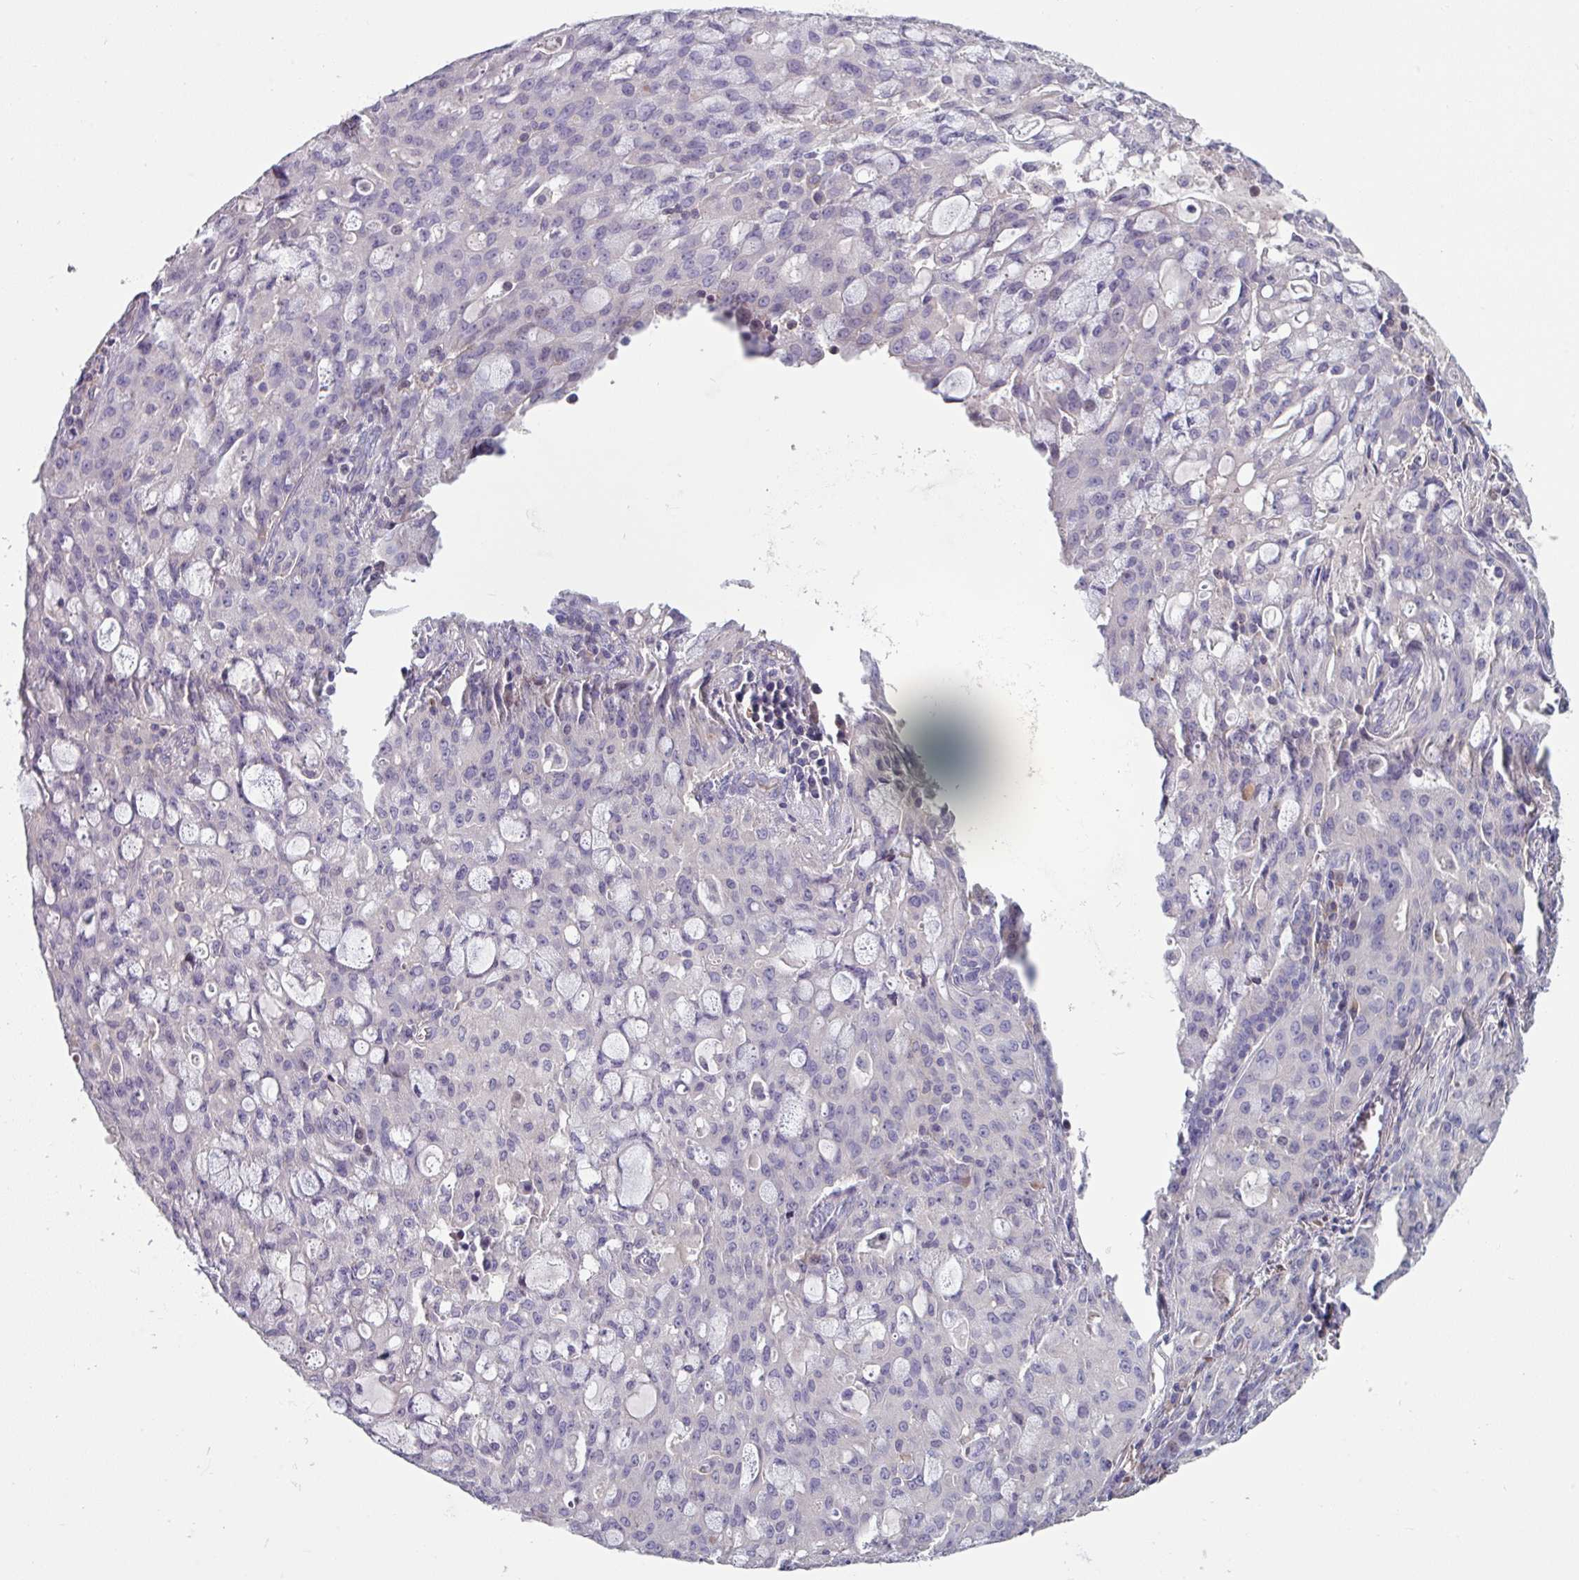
{"staining": {"intensity": "negative", "quantity": "none", "location": "none"}, "tissue": "lung cancer", "cell_type": "Tumor cells", "image_type": "cancer", "snomed": [{"axis": "morphology", "description": "Adenocarcinoma, NOS"}, {"axis": "topography", "description": "Lung"}], "caption": "DAB (3,3'-diaminobenzidine) immunohistochemical staining of human adenocarcinoma (lung) exhibits no significant expression in tumor cells. The staining is performed using DAB (3,3'-diaminobenzidine) brown chromogen with nuclei counter-stained in using hematoxylin.", "gene": "TMEM132A", "patient": {"sex": "female", "age": 44}}